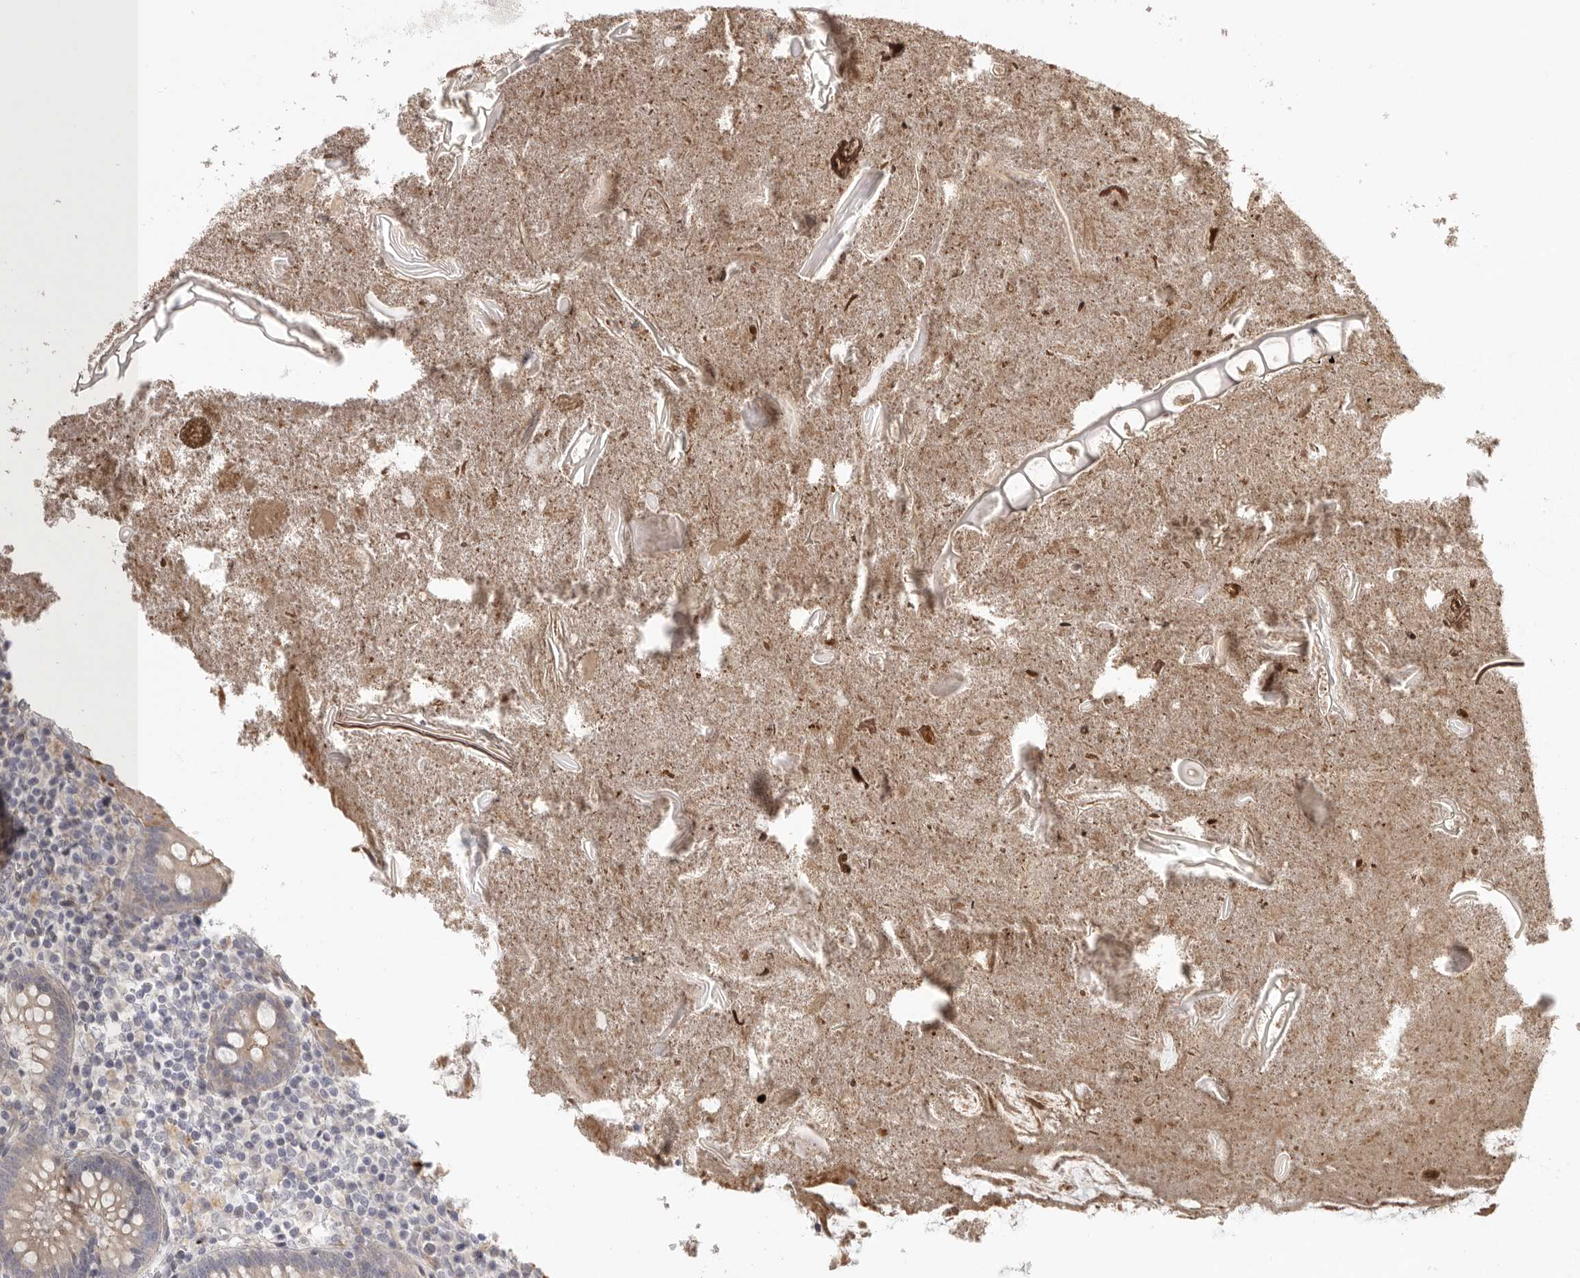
{"staining": {"intensity": "weak", "quantity": "<25%", "location": "cytoplasmic/membranous"}, "tissue": "appendix", "cell_type": "Glandular cells", "image_type": "normal", "snomed": [{"axis": "morphology", "description": "Normal tissue, NOS"}, {"axis": "topography", "description": "Appendix"}], "caption": "An image of human appendix is negative for staining in glandular cells. The staining is performed using DAB brown chromogen with nuclei counter-stained in using hematoxylin.", "gene": "STAB2", "patient": {"sex": "female", "age": 17}}